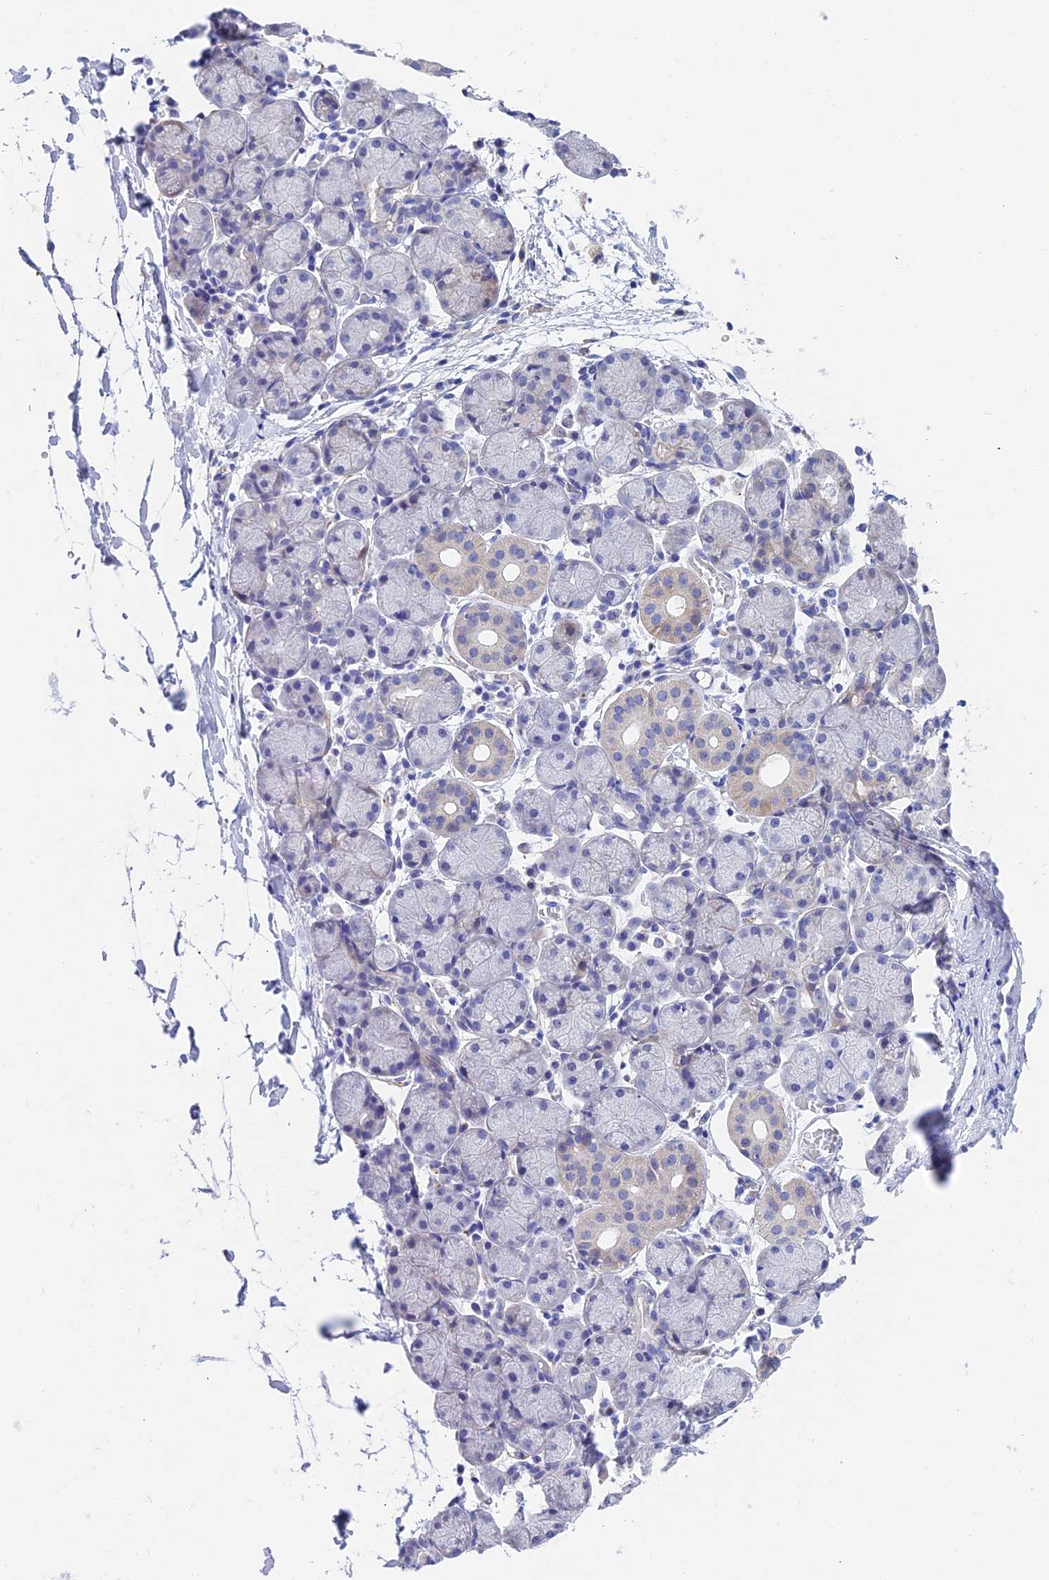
{"staining": {"intensity": "negative", "quantity": "none", "location": "none"}, "tissue": "salivary gland", "cell_type": "Glandular cells", "image_type": "normal", "snomed": [{"axis": "morphology", "description": "Normal tissue, NOS"}, {"axis": "topography", "description": "Salivary gland"}], "caption": "The immunohistochemistry photomicrograph has no significant positivity in glandular cells of salivary gland.", "gene": "CEP41", "patient": {"sex": "female", "age": 24}}